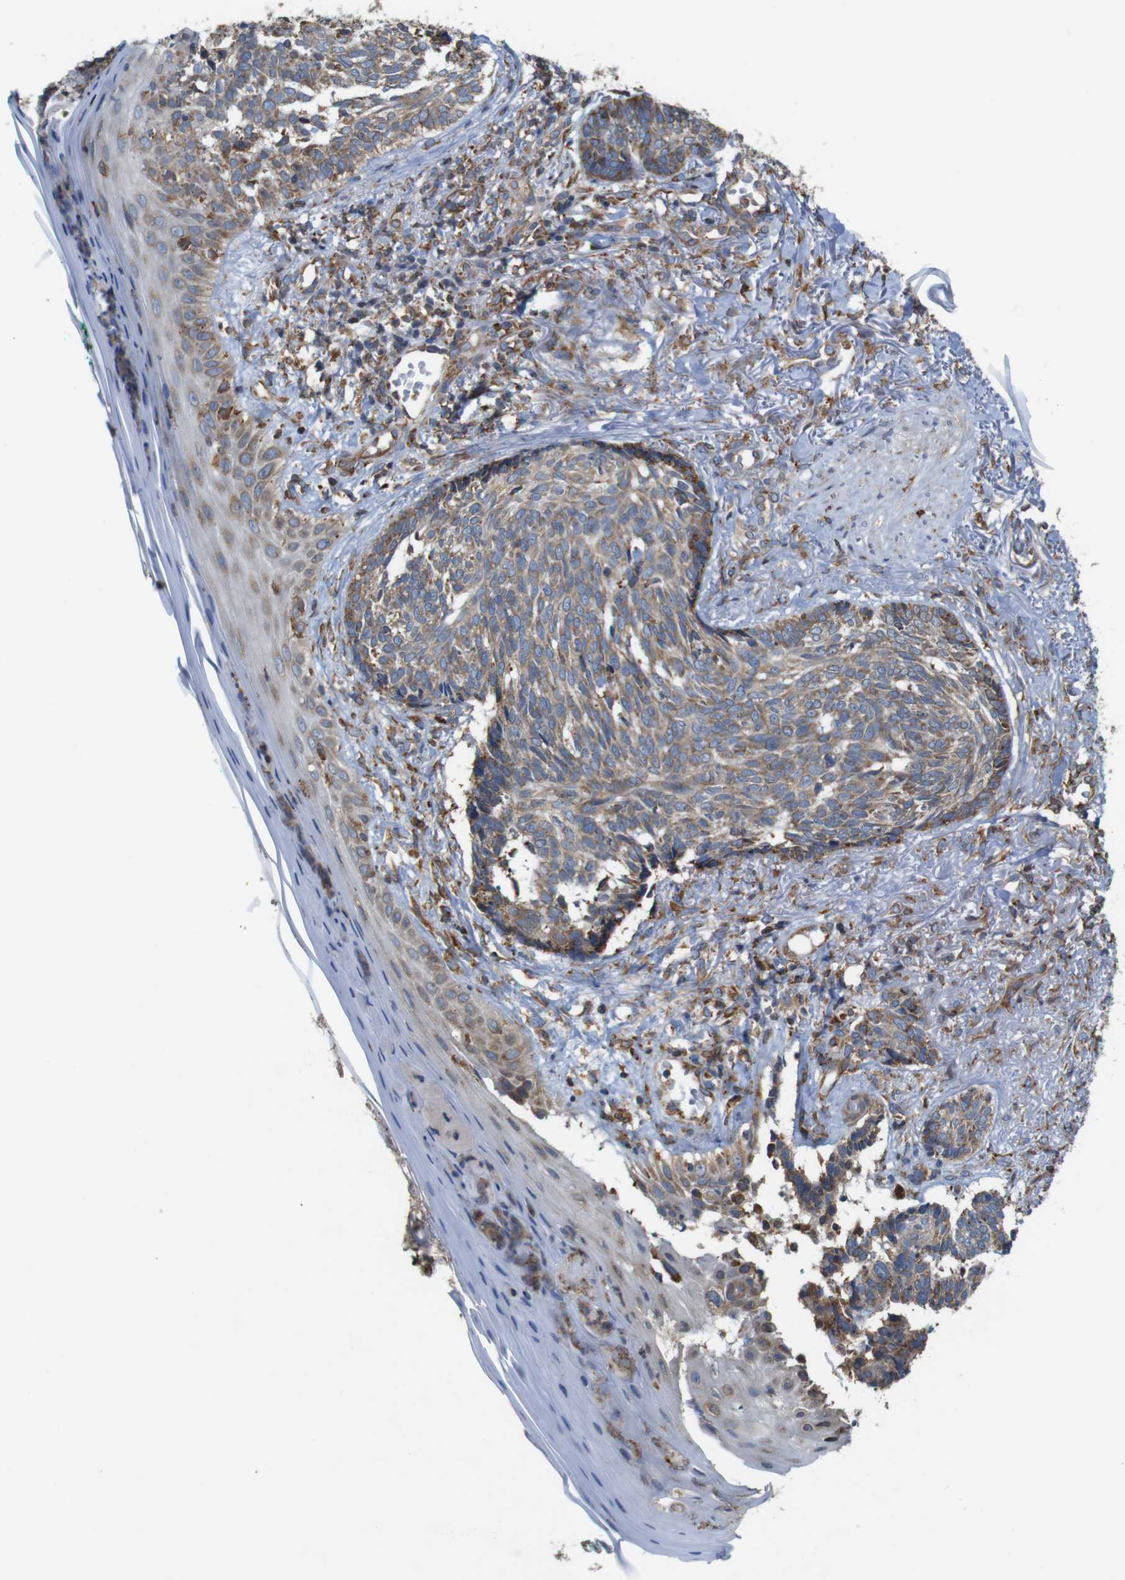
{"staining": {"intensity": "weak", "quantity": ">75%", "location": "cytoplasmic/membranous"}, "tissue": "skin cancer", "cell_type": "Tumor cells", "image_type": "cancer", "snomed": [{"axis": "morphology", "description": "Basal cell carcinoma"}, {"axis": "topography", "description": "Skin"}], "caption": "The photomicrograph displays staining of basal cell carcinoma (skin), revealing weak cytoplasmic/membranous protein staining (brown color) within tumor cells.", "gene": "UGGT1", "patient": {"sex": "male", "age": 43}}